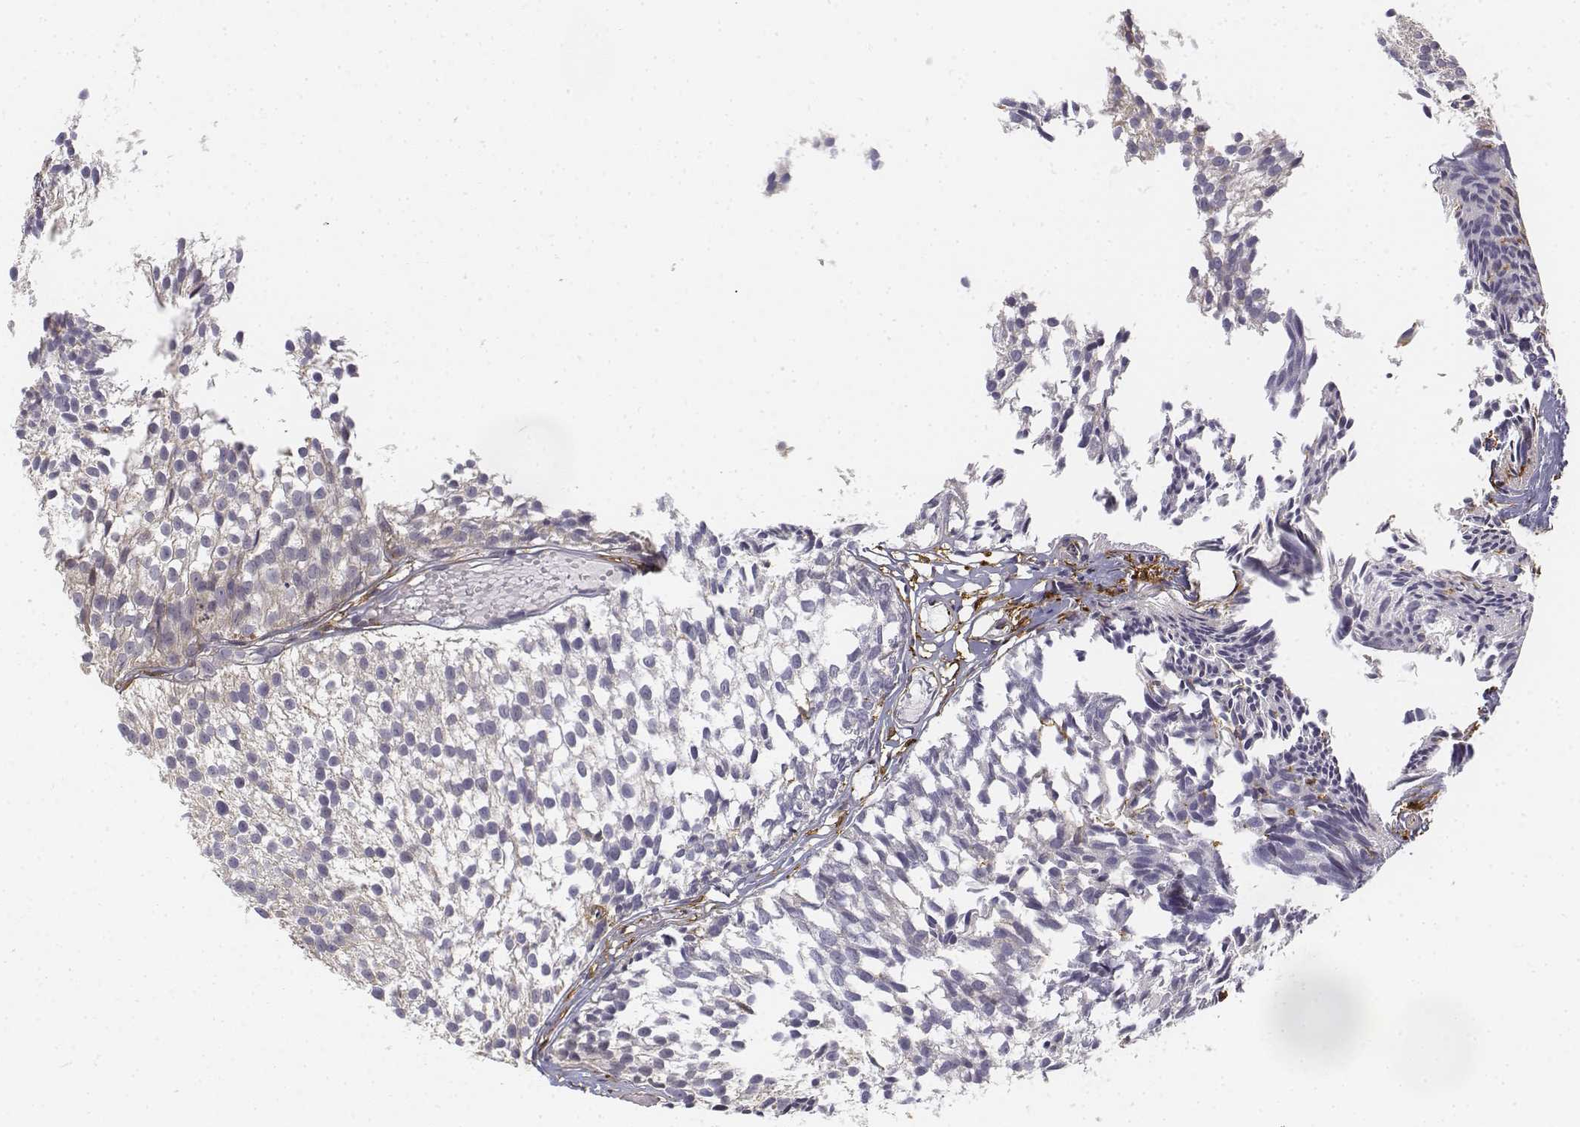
{"staining": {"intensity": "negative", "quantity": "none", "location": "none"}, "tissue": "urothelial cancer", "cell_type": "Tumor cells", "image_type": "cancer", "snomed": [{"axis": "morphology", "description": "Urothelial carcinoma, Low grade"}, {"axis": "topography", "description": "Urinary bladder"}], "caption": "Immunohistochemical staining of human urothelial cancer reveals no significant staining in tumor cells. The staining was performed using DAB to visualize the protein expression in brown, while the nuclei were stained in blue with hematoxylin (Magnification: 20x).", "gene": "CD14", "patient": {"sex": "male", "age": 63}}